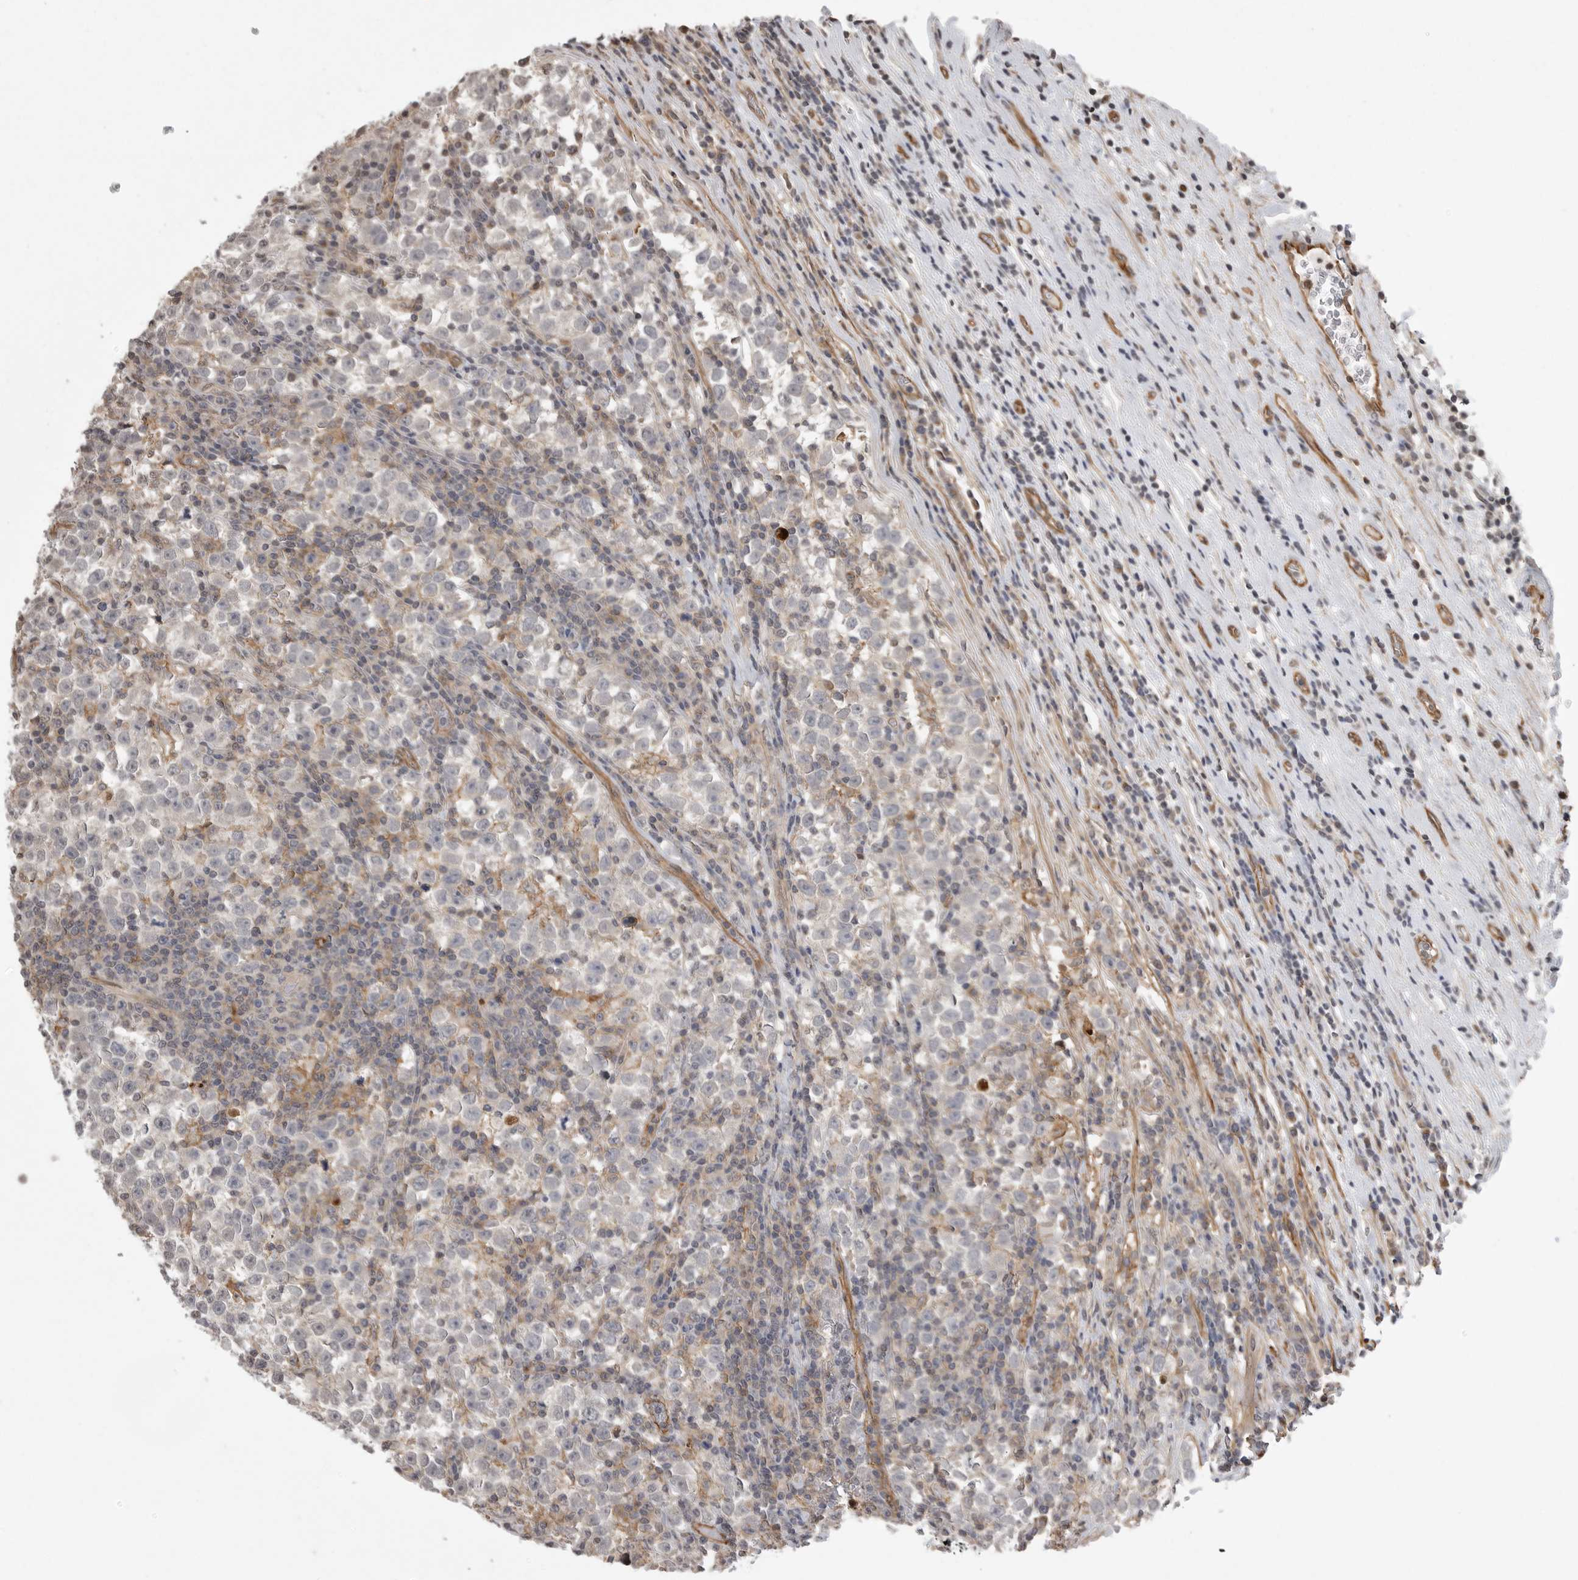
{"staining": {"intensity": "negative", "quantity": "none", "location": "none"}, "tissue": "testis cancer", "cell_type": "Tumor cells", "image_type": "cancer", "snomed": [{"axis": "morphology", "description": "Normal tissue, NOS"}, {"axis": "morphology", "description": "Seminoma, NOS"}, {"axis": "topography", "description": "Testis"}], "caption": "A high-resolution photomicrograph shows IHC staining of seminoma (testis), which displays no significant positivity in tumor cells.", "gene": "NECTIN1", "patient": {"sex": "male", "age": 43}}